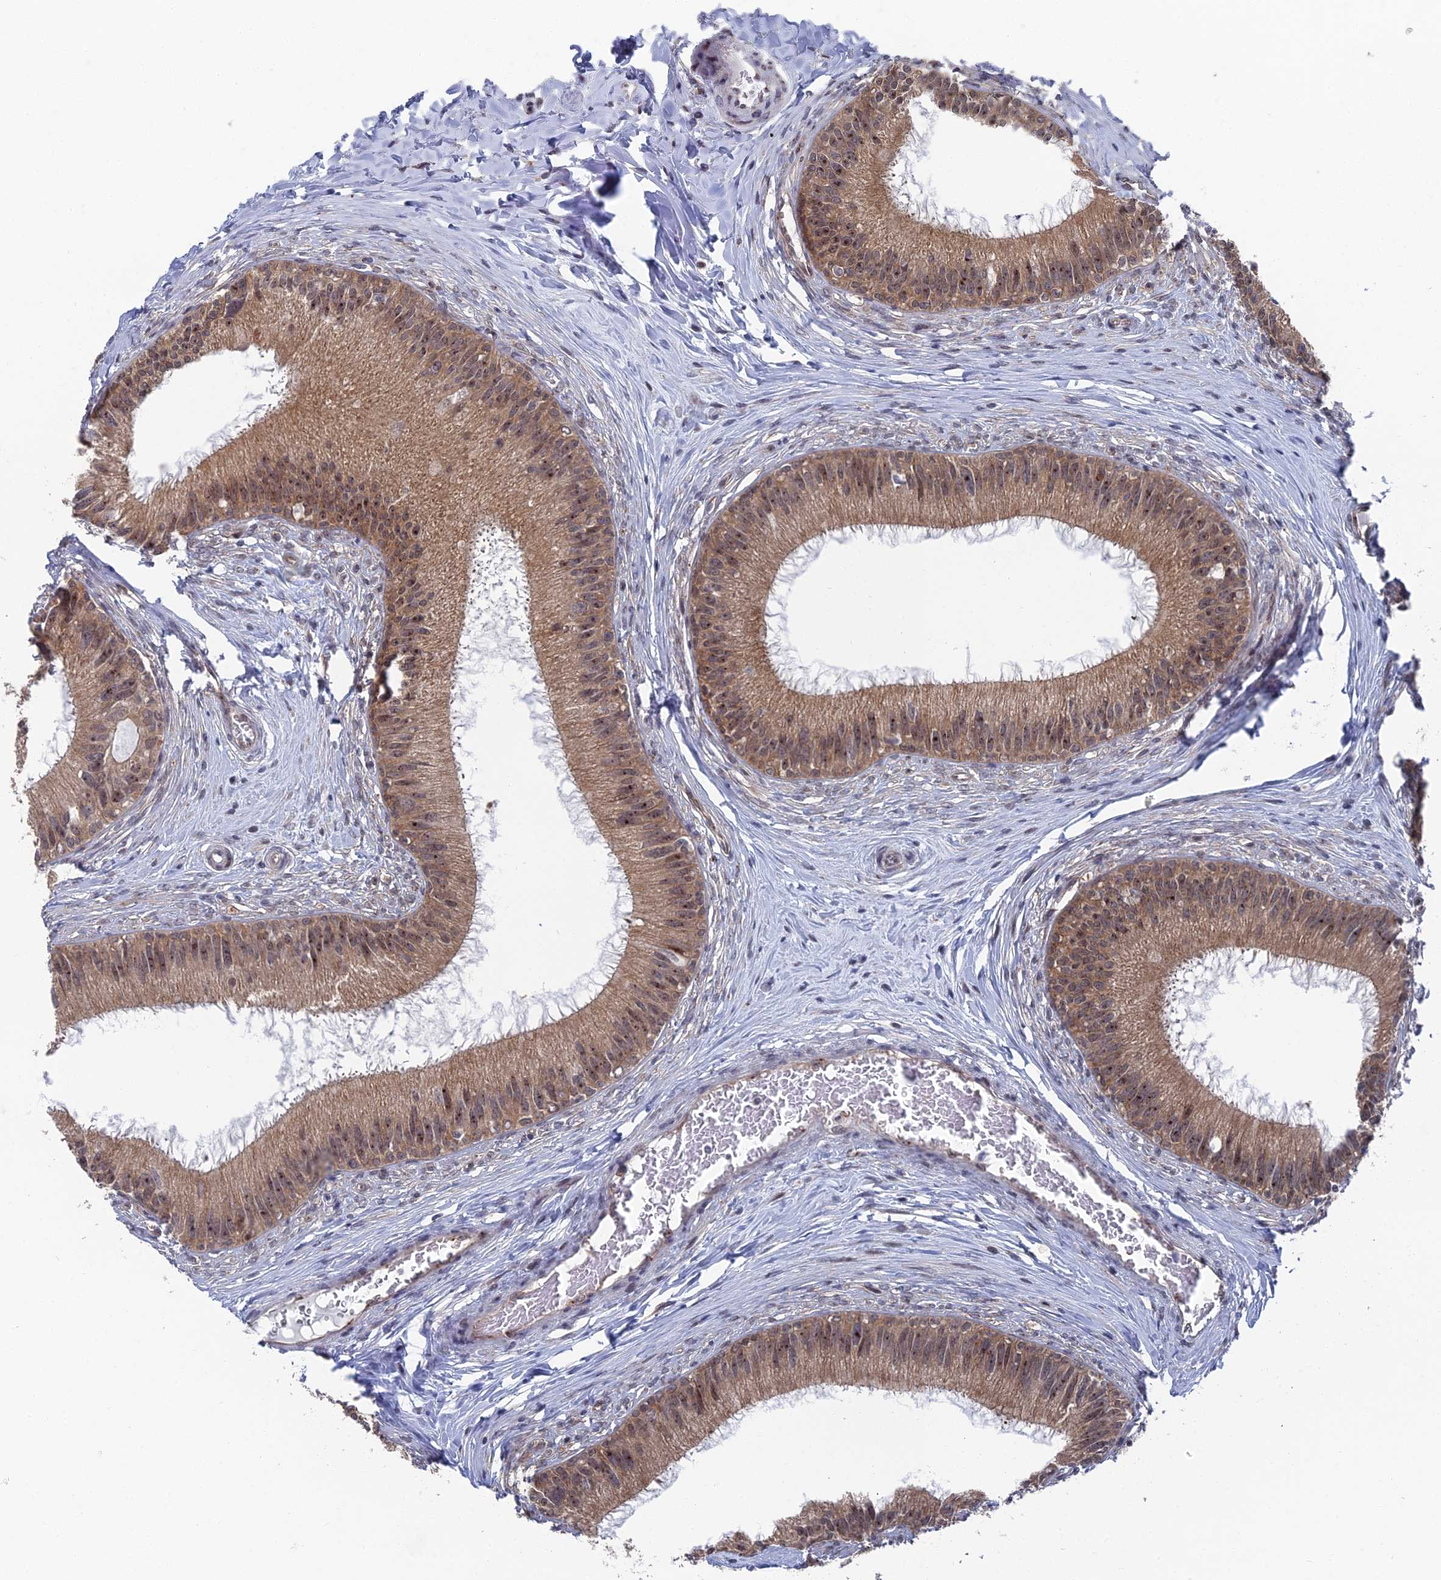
{"staining": {"intensity": "moderate", "quantity": ">75%", "location": "cytoplasmic/membranous,nuclear"}, "tissue": "epididymis", "cell_type": "Glandular cells", "image_type": "normal", "snomed": [{"axis": "morphology", "description": "Normal tissue, NOS"}, {"axis": "topography", "description": "Epididymis"}], "caption": "The micrograph displays staining of normal epididymis, revealing moderate cytoplasmic/membranous,nuclear protein expression (brown color) within glandular cells. (DAB IHC, brown staining for protein, blue staining for nuclei).", "gene": "FHIP2A", "patient": {"sex": "male", "age": 27}}